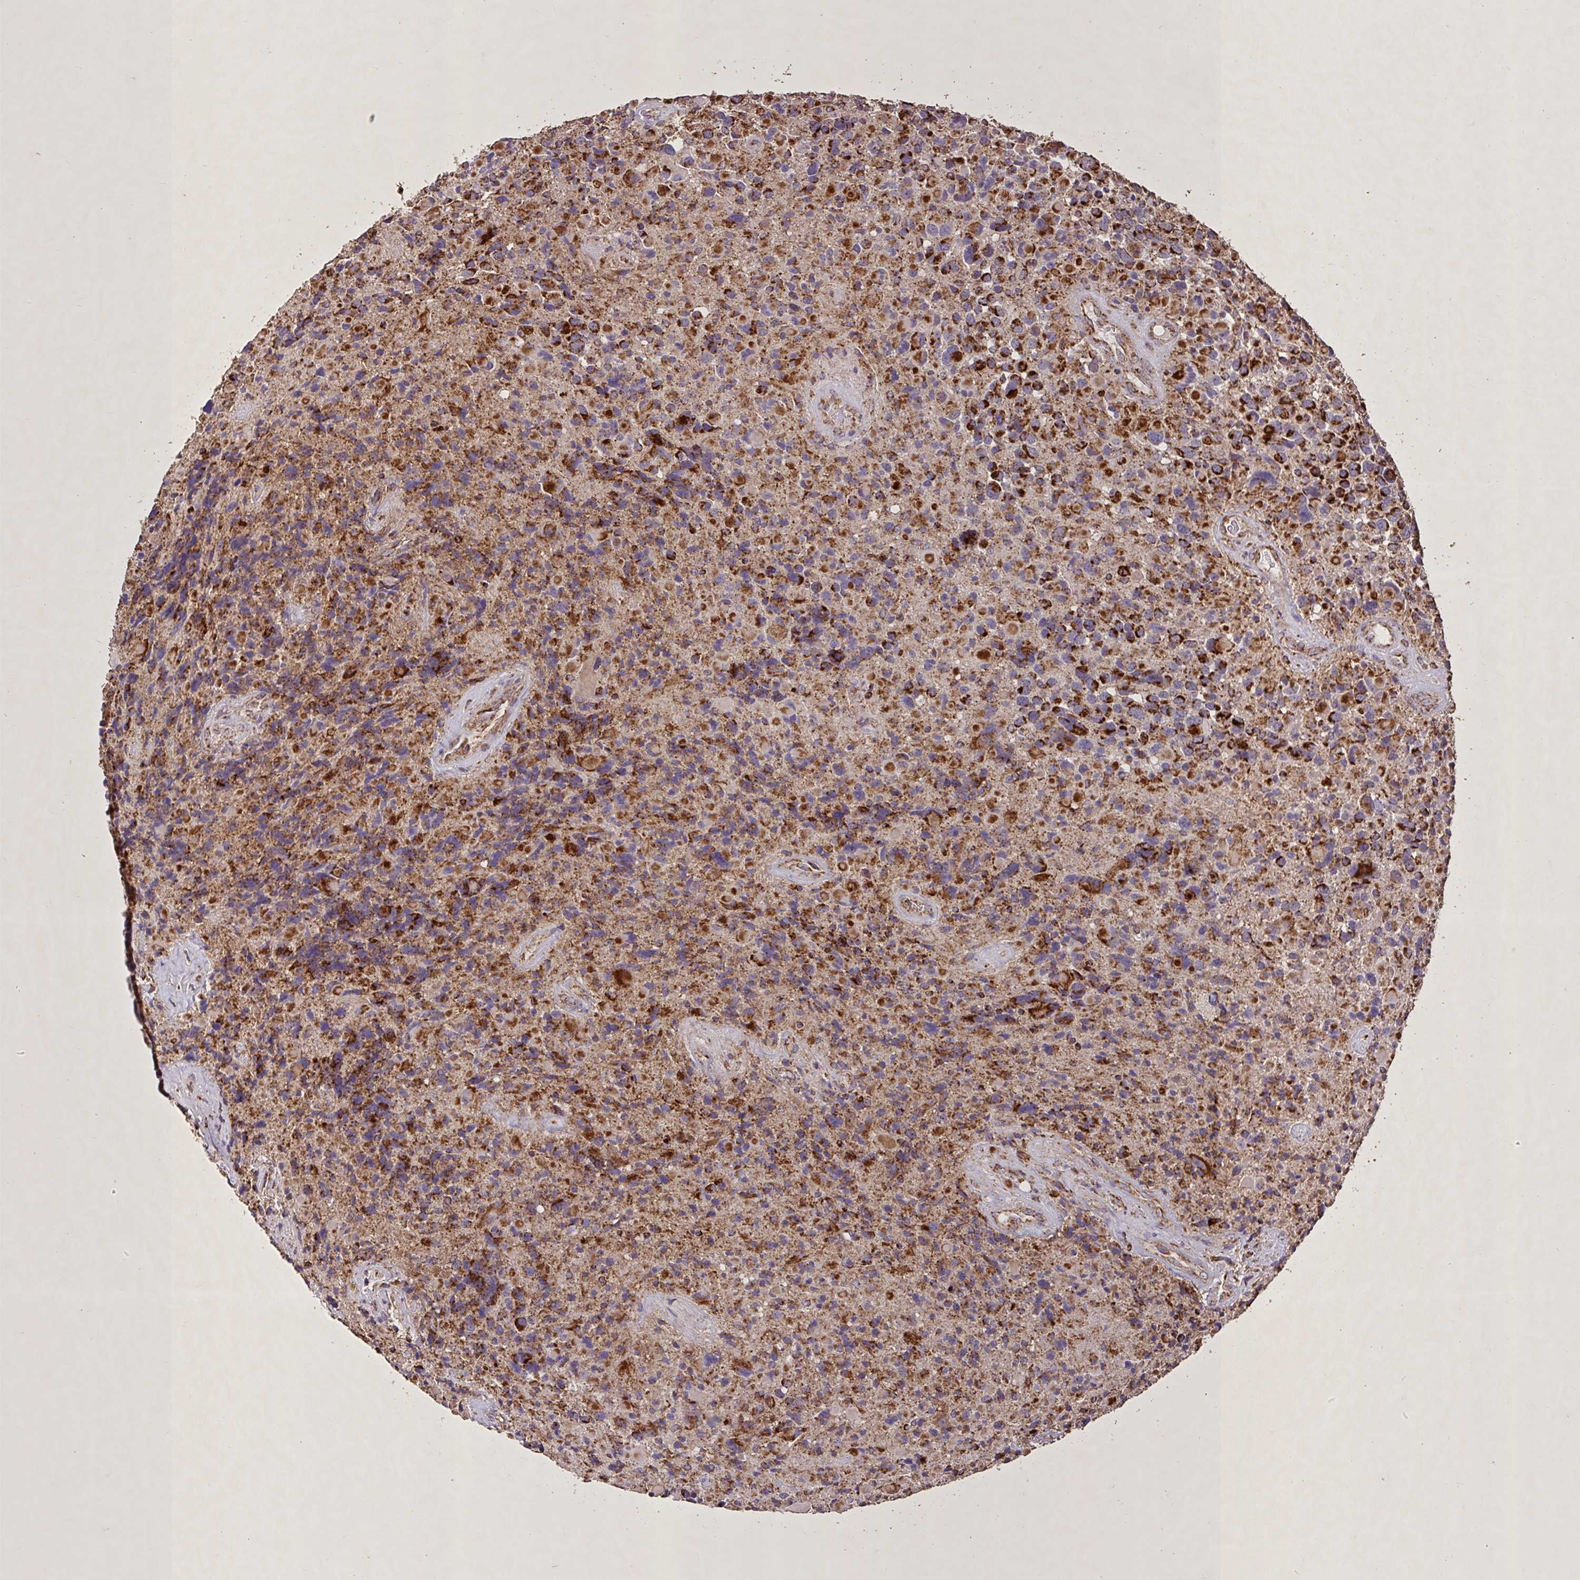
{"staining": {"intensity": "strong", "quantity": ">75%", "location": "cytoplasmic/membranous"}, "tissue": "glioma", "cell_type": "Tumor cells", "image_type": "cancer", "snomed": [{"axis": "morphology", "description": "Glioma, malignant, High grade"}, {"axis": "topography", "description": "Brain"}], "caption": "Protein expression analysis of glioma exhibits strong cytoplasmic/membranous staining in approximately >75% of tumor cells.", "gene": "AGK", "patient": {"sex": "female", "age": 40}}